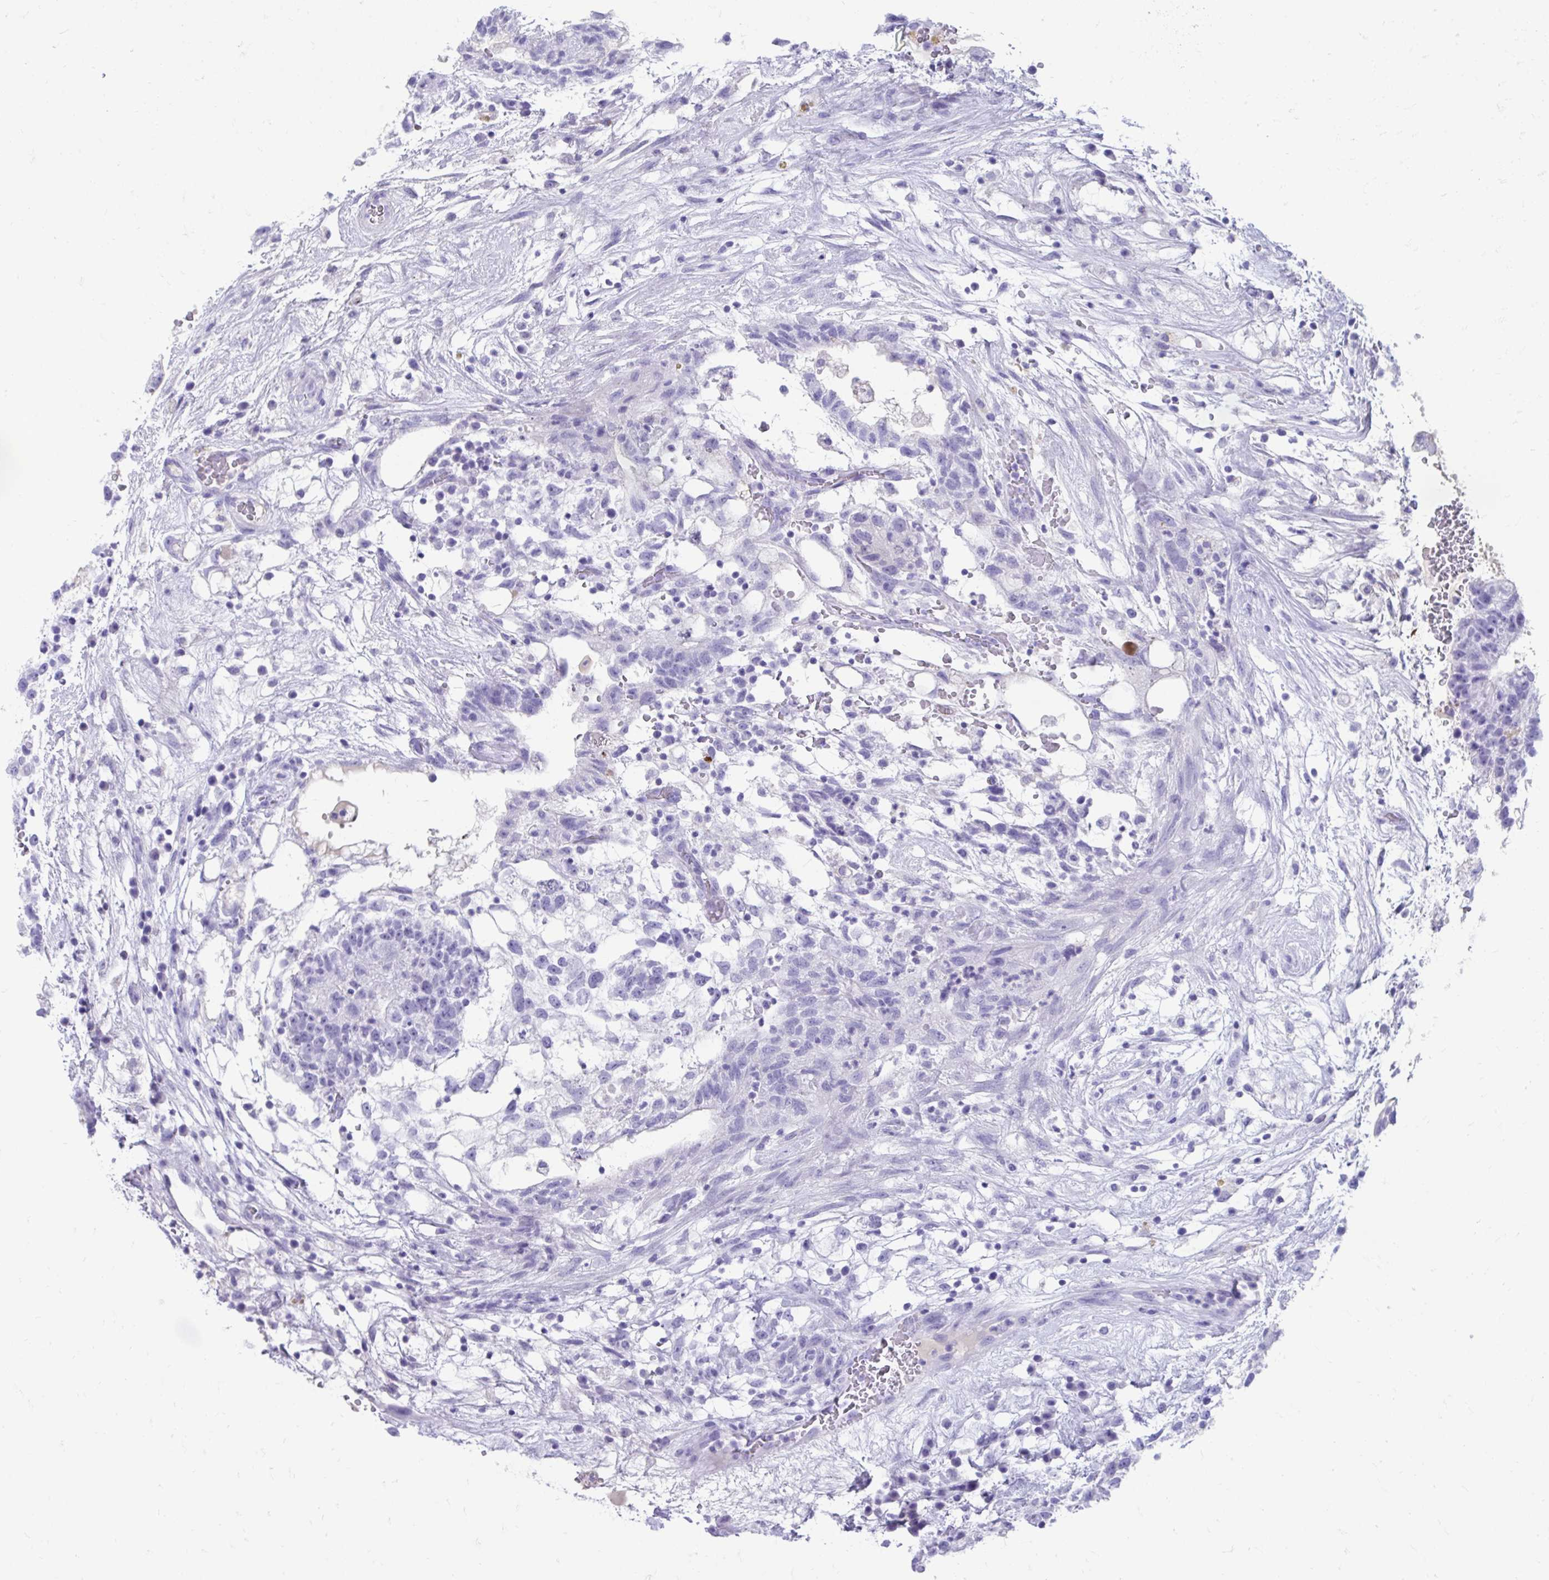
{"staining": {"intensity": "negative", "quantity": "none", "location": "none"}, "tissue": "testis cancer", "cell_type": "Tumor cells", "image_type": "cancer", "snomed": [{"axis": "morphology", "description": "Normal tissue, NOS"}, {"axis": "morphology", "description": "Carcinoma, Embryonal, NOS"}, {"axis": "topography", "description": "Testis"}], "caption": "A histopathology image of testis cancer (embryonal carcinoma) stained for a protein demonstrates no brown staining in tumor cells.", "gene": "SMIM9", "patient": {"sex": "male", "age": 32}}